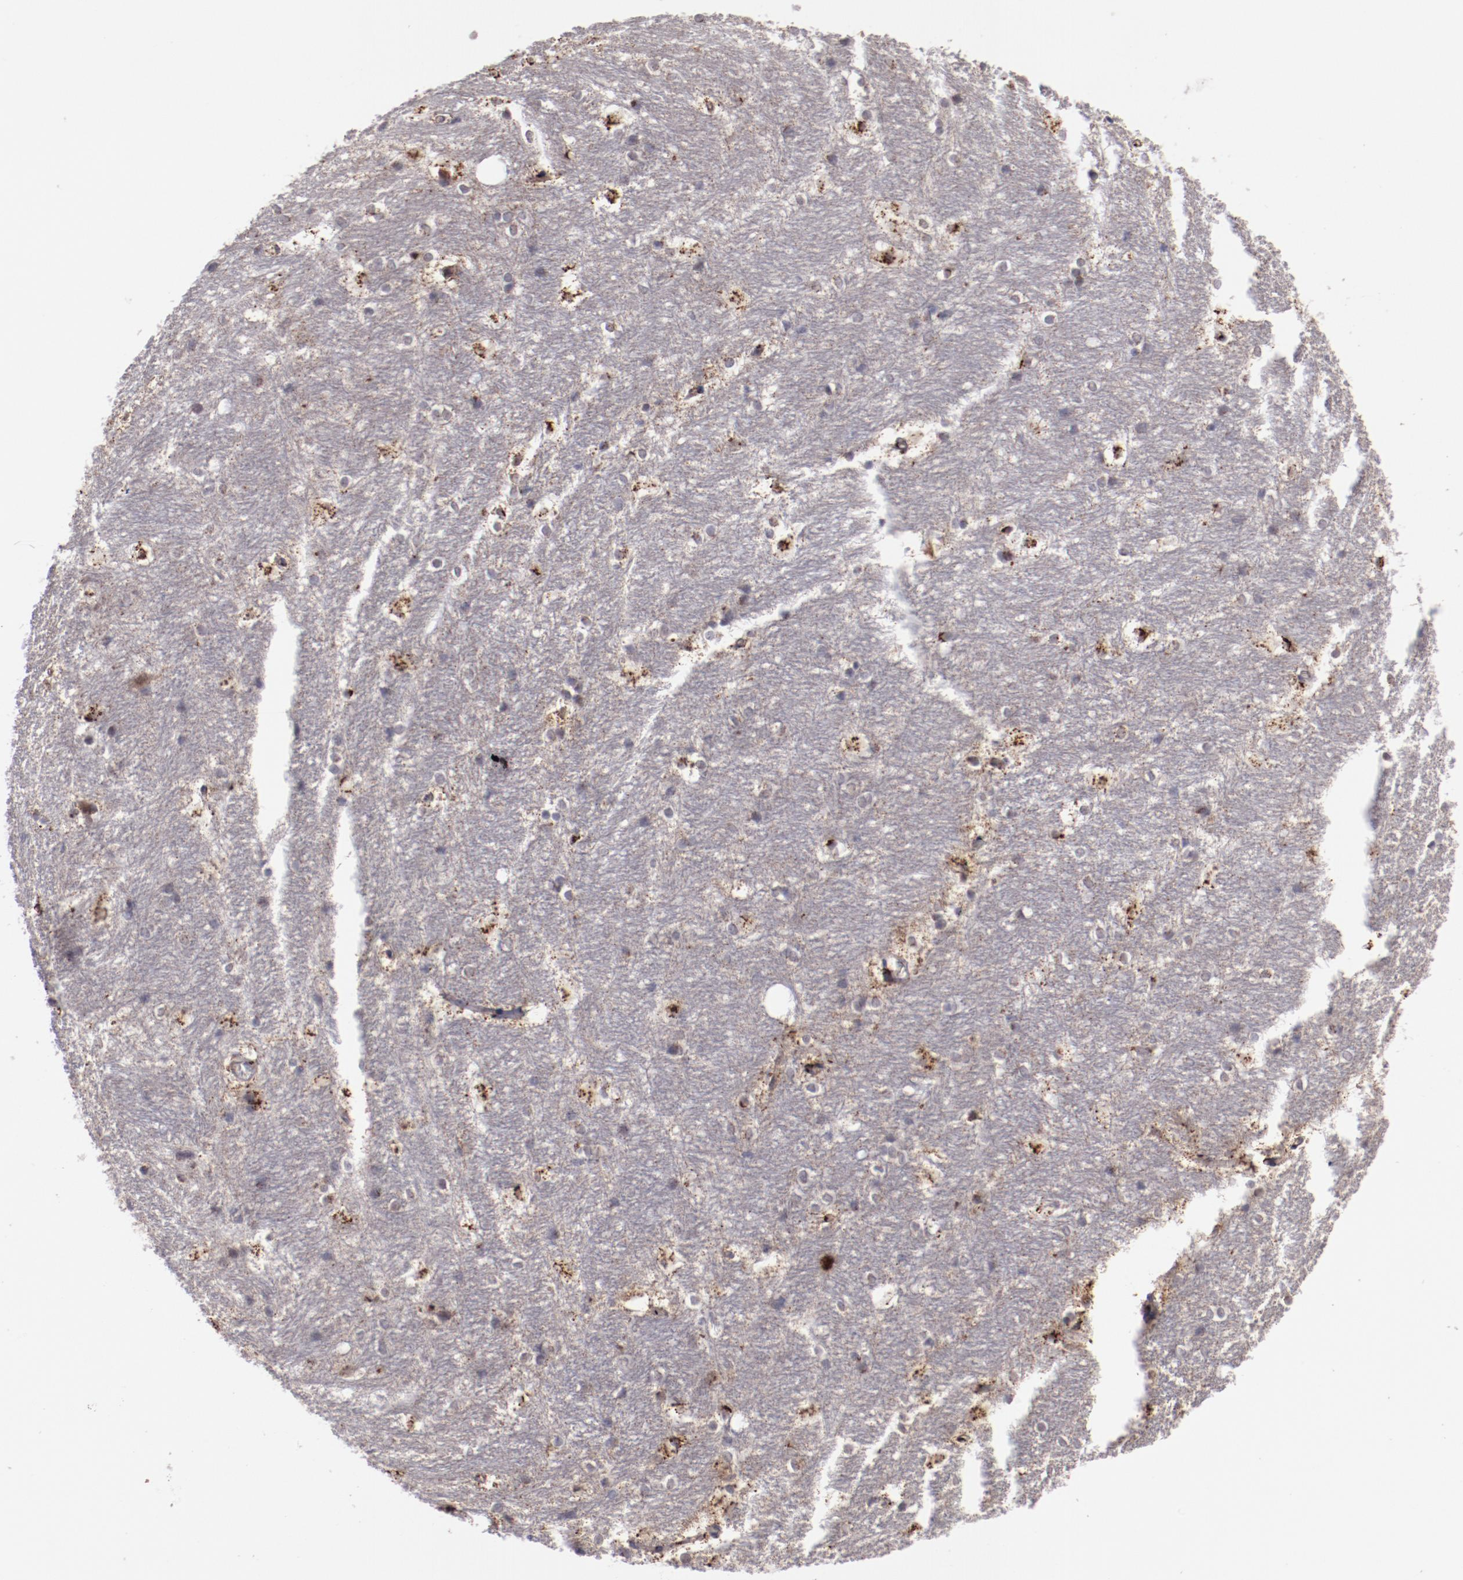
{"staining": {"intensity": "strong", "quantity": "25%-75%", "location": "cytoplasmic/membranous"}, "tissue": "hippocampus", "cell_type": "Glial cells", "image_type": "normal", "snomed": [{"axis": "morphology", "description": "Normal tissue, NOS"}, {"axis": "topography", "description": "Hippocampus"}], "caption": "Strong cytoplasmic/membranous positivity is appreciated in approximately 25%-75% of glial cells in benign hippocampus.", "gene": "GOLIM4", "patient": {"sex": "female", "age": 19}}